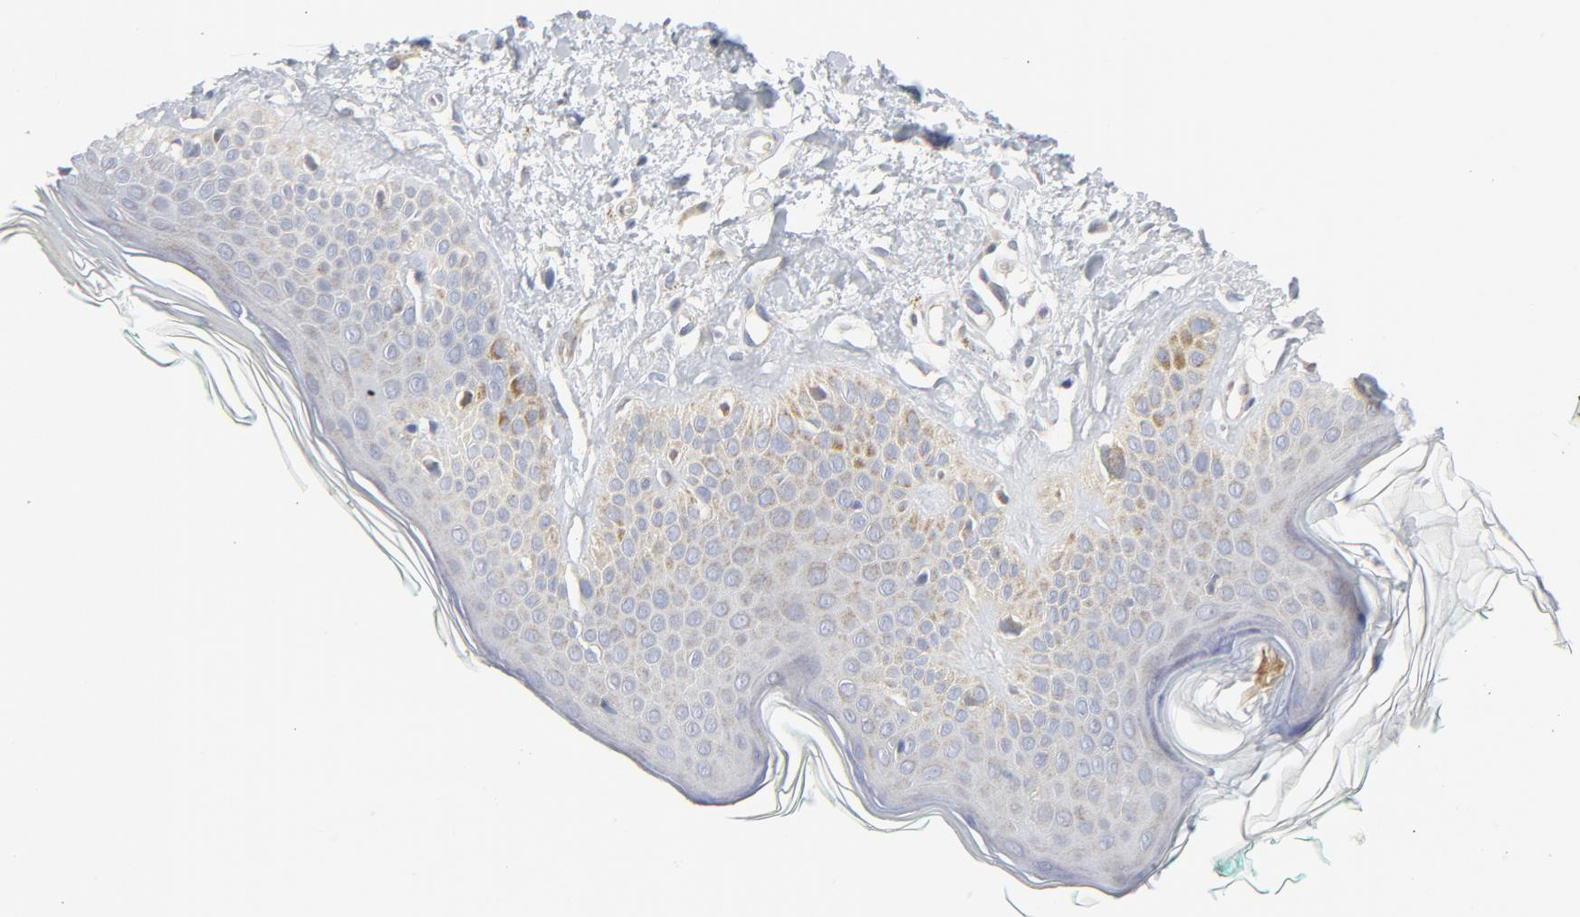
{"staining": {"intensity": "negative", "quantity": "none", "location": "none"}, "tissue": "skin", "cell_type": "Fibroblasts", "image_type": "normal", "snomed": [{"axis": "morphology", "description": "Normal tissue, NOS"}, {"axis": "topography", "description": "Skin"}], "caption": "Fibroblasts show no significant protein positivity in unremarkable skin.", "gene": "BAD", "patient": {"sex": "male", "age": 71}}